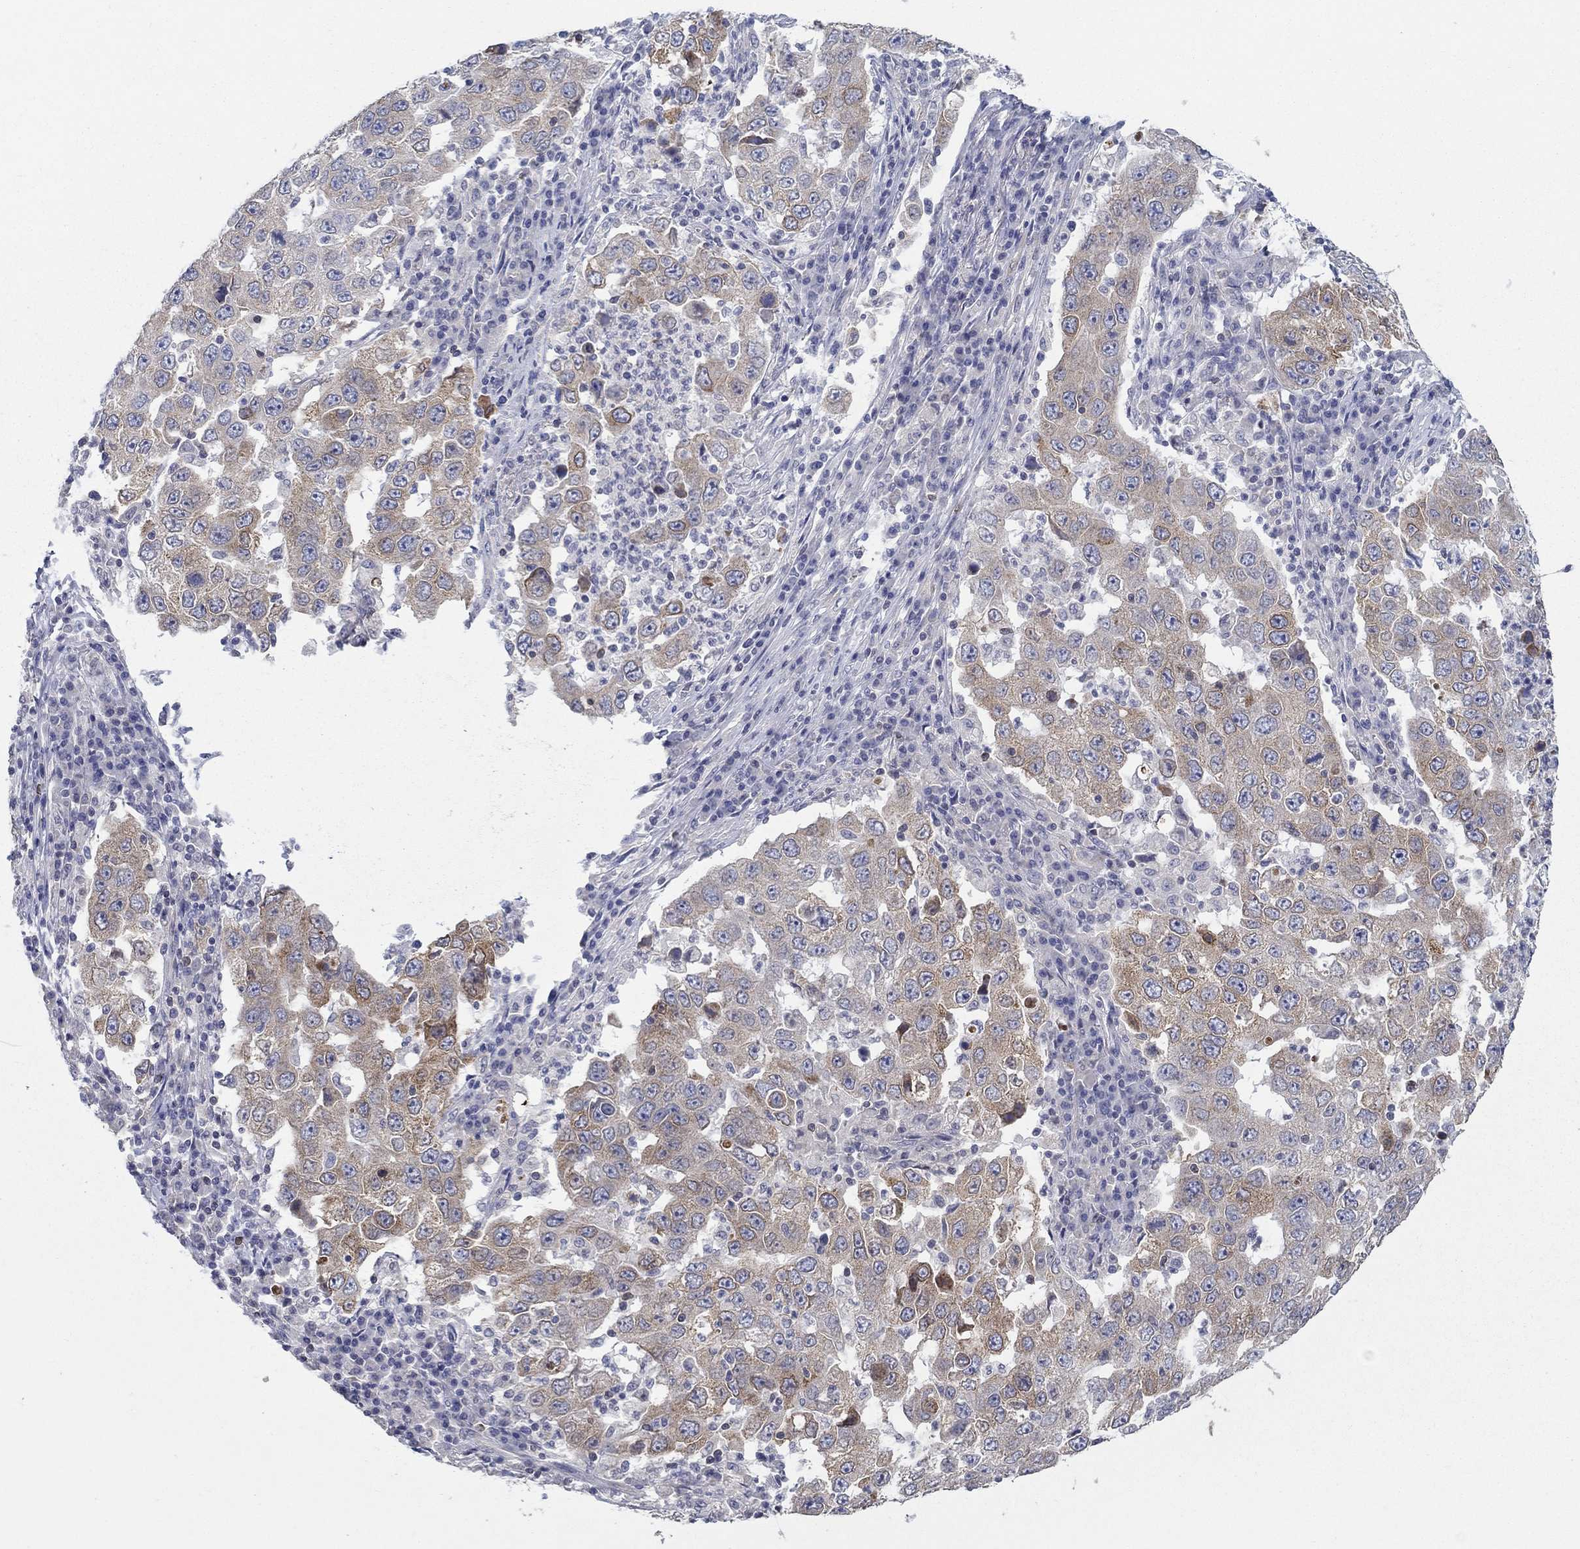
{"staining": {"intensity": "moderate", "quantity": "<25%", "location": "cytoplasmic/membranous"}, "tissue": "lung cancer", "cell_type": "Tumor cells", "image_type": "cancer", "snomed": [{"axis": "morphology", "description": "Adenocarcinoma, NOS"}, {"axis": "topography", "description": "Lung"}], "caption": "Protein staining of adenocarcinoma (lung) tissue shows moderate cytoplasmic/membranous positivity in about <25% of tumor cells.", "gene": "ERMP1", "patient": {"sex": "male", "age": 73}}